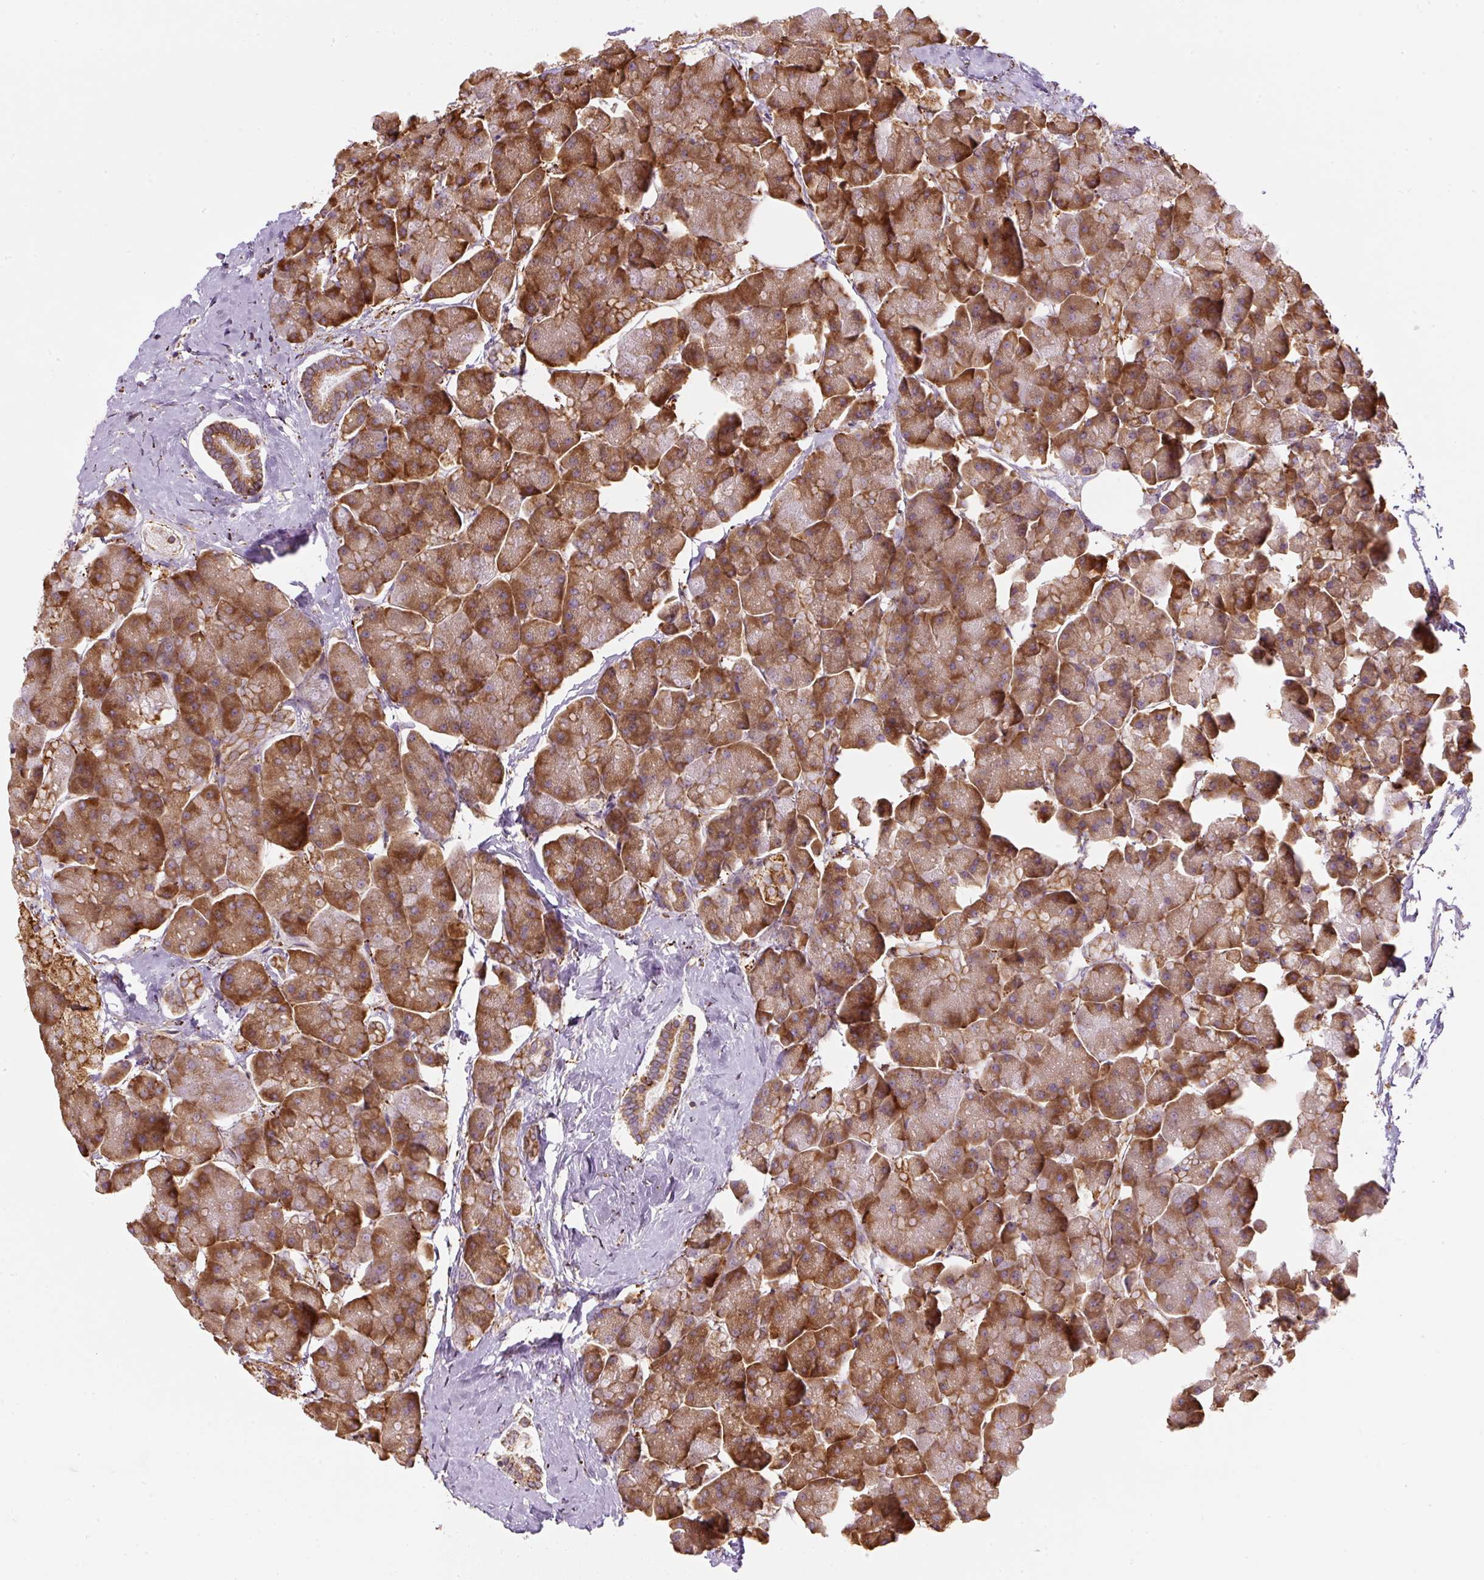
{"staining": {"intensity": "strong", "quantity": ">75%", "location": "cytoplasmic/membranous"}, "tissue": "pancreas", "cell_type": "Exocrine glandular cells", "image_type": "normal", "snomed": [{"axis": "morphology", "description": "Normal tissue, NOS"}, {"axis": "topography", "description": "Pancreas"}, {"axis": "topography", "description": "Peripheral nerve tissue"}], "caption": "A high amount of strong cytoplasmic/membranous positivity is appreciated in approximately >75% of exocrine glandular cells in benign pancreas. The staining is performed using DAB (3,3'-diaminobenzidine) brown chromogen to label protein expression. The nuclei are counter-stained blue using hematoxylin.", "gene": "PRKCSH", "patient": {"sex": "male", "age": 54}}